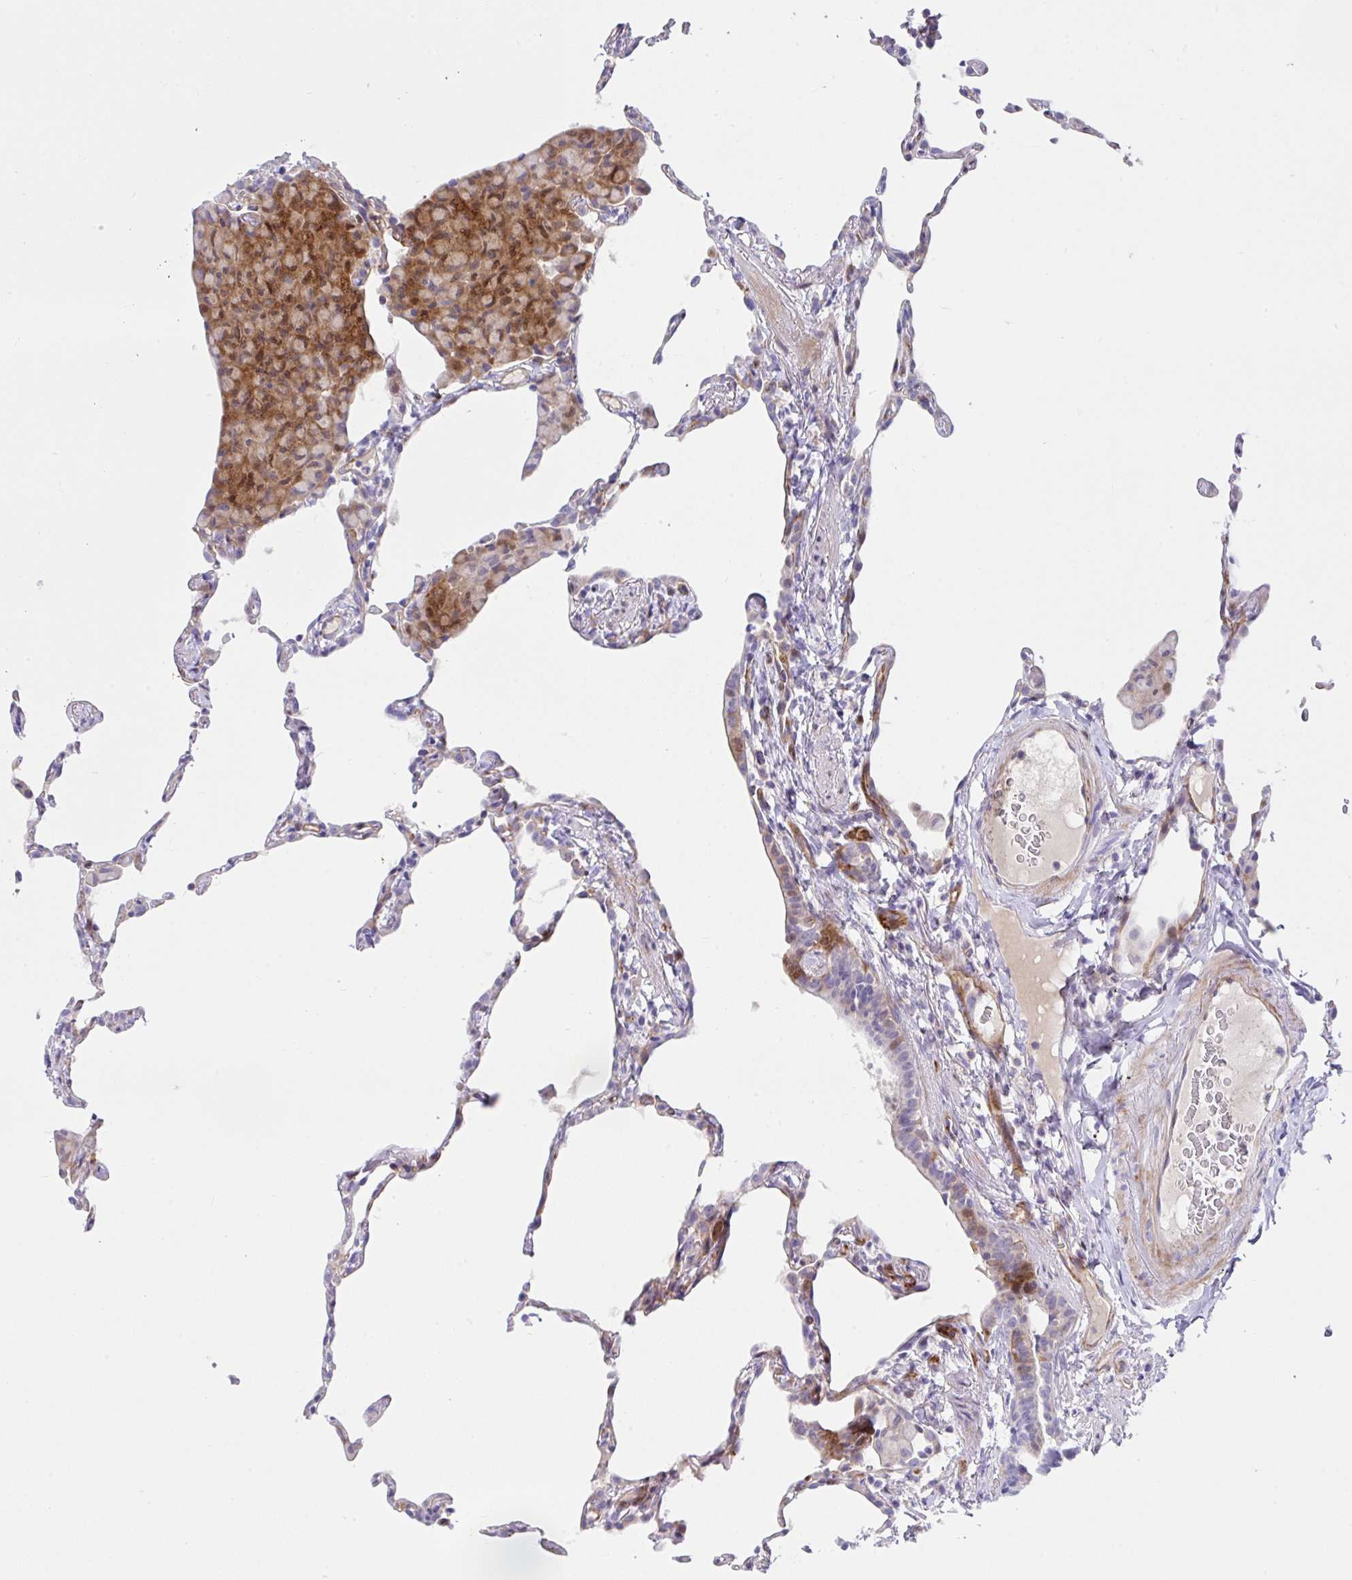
{"staining": {"intensity": "negative", "quantity": "none", "location": "none"}, "tissue": "lung", "cell_type": "Alveolar cells", "image_type": "normal", "snomed": [{"axis": "morphology", "description": "Normal tissue, NOS"}, {"axis": "topography", "description": "Lung"}], "caption": "A photomicrograph of lung stained for a protein displays no brown staining in alveolar cells.", "gene": "ZNF713", "patient": {"sex": "female", "age": 57}}